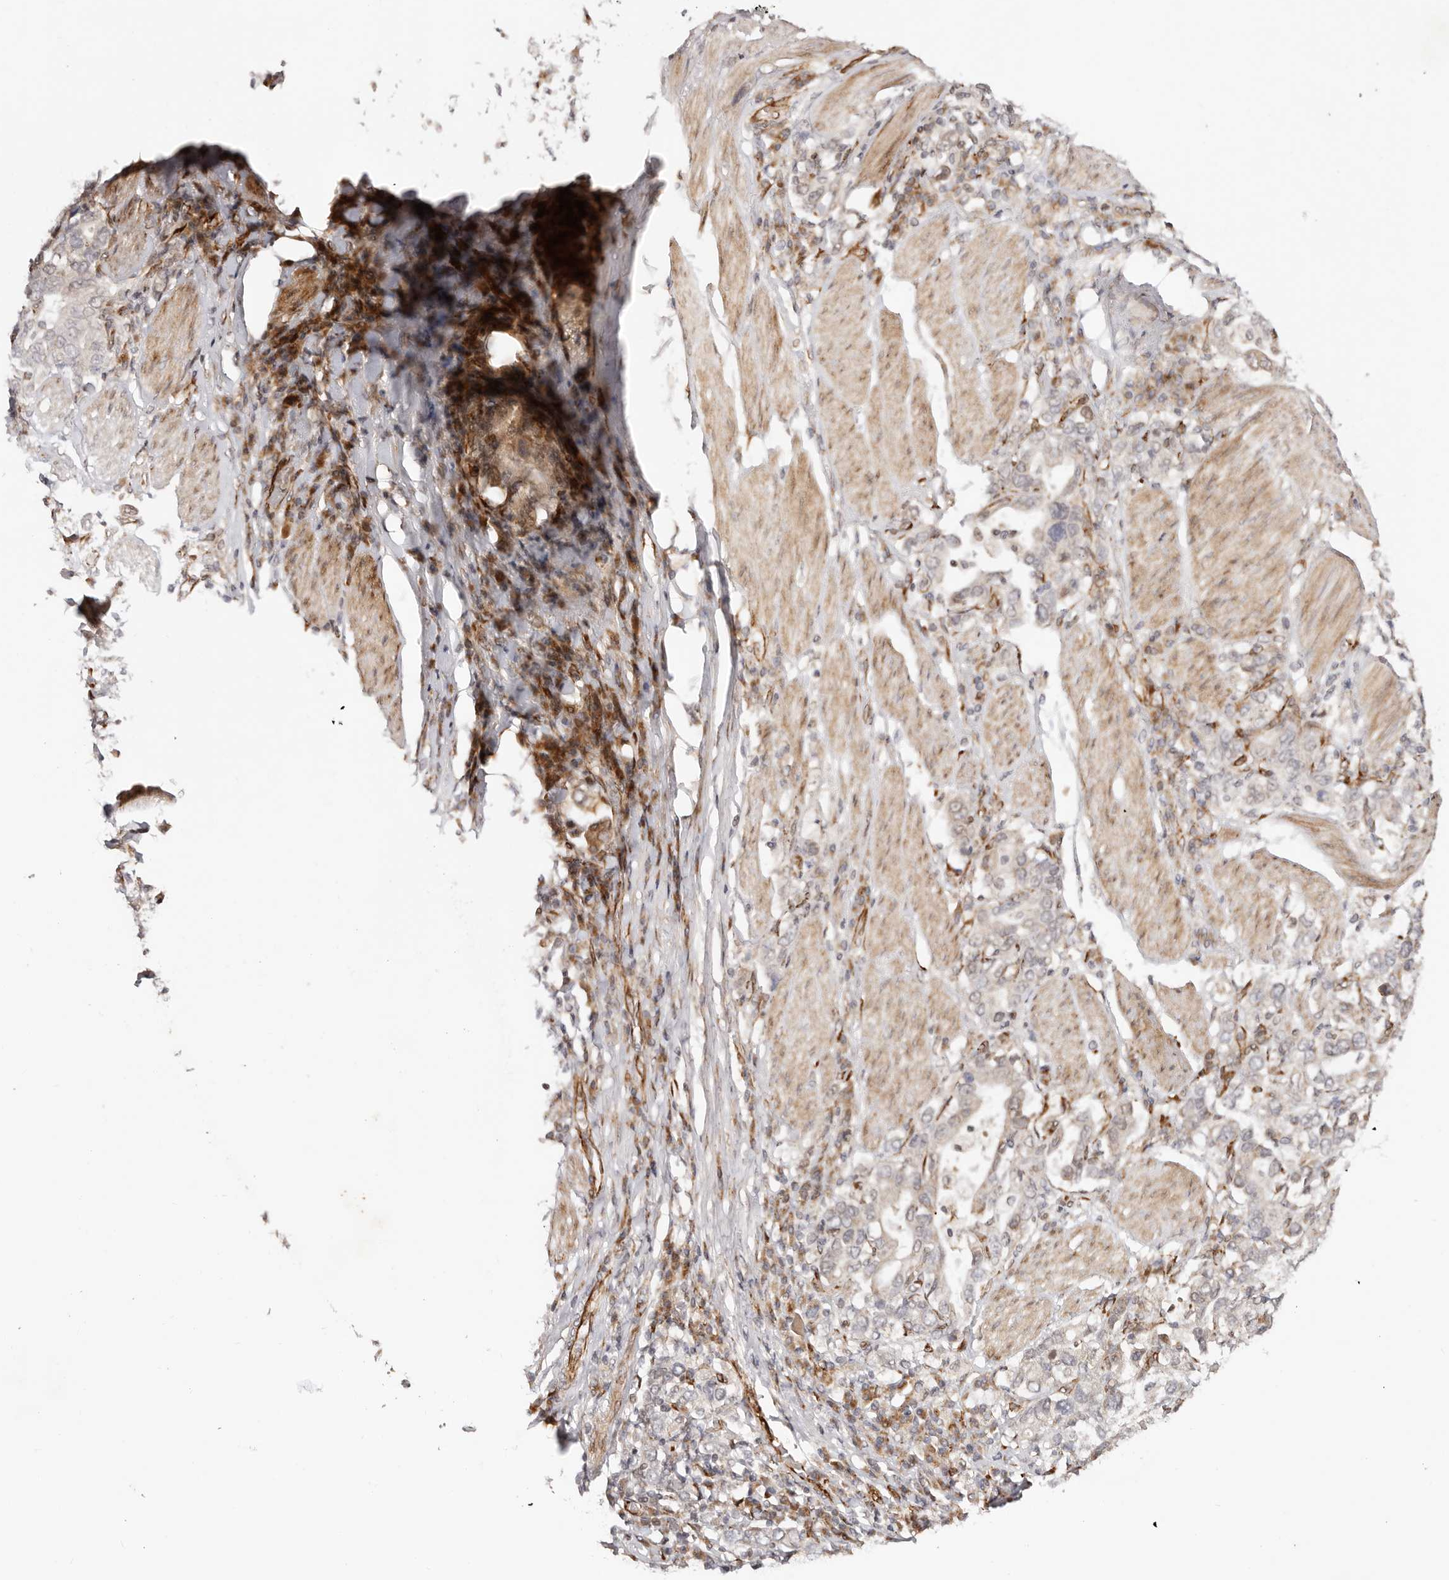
{"staining": {"intensity": "weak", "quantity": "<25%", "location": "cytoplasmic/membranous"}, "tissue": "stomach cancer", "cell_type": "Tumor cells", "image_type": "cancer", "snomed": [{"axis": "morphology", "description": "Adenocarcinoma, NOS"}, {"axis": "topography", "description": "Stomach, upper"}], "caption": "Immunohistochemical staining of stomach adenocarcinoma demonstrates no significant expression in tumor cells.", "gene": "BCL2L15", "patient": {"sex": "male", "age": 62}}